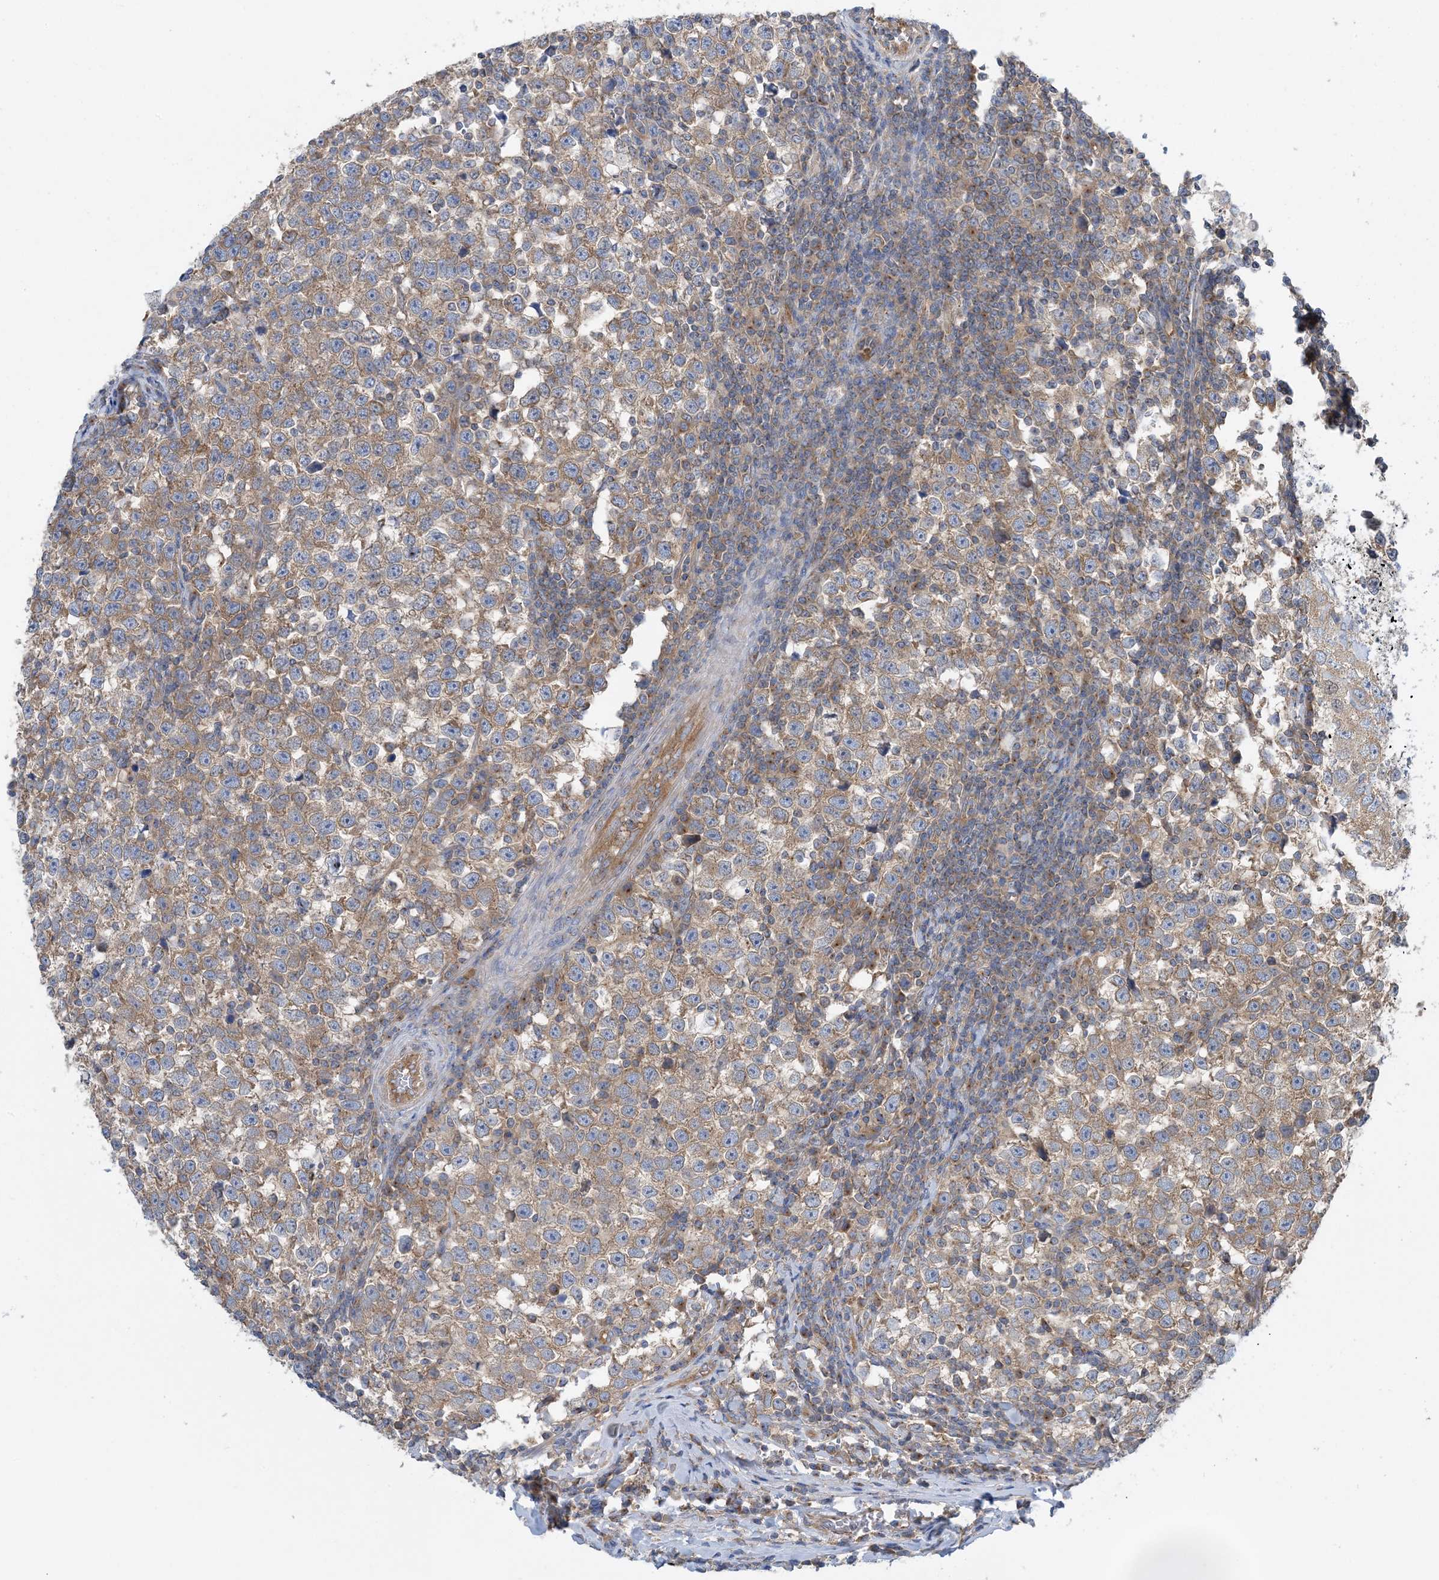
{"staining": {"intensity": "moderate", "quantity": ">75%", "location": "cytoplasmic/membranous"}, "tissue": "testis cancer", "cell_type": "Tumor cells", "image_type": "cancer", "snomed": [{"axis": "morphology", "description": "Normal tissue, NOS"}, {"axis": "morphology", "description": "Seminoma, NOS"}, {"axis": "topography", "description": "Testis"}], "caption": "Tumor cells reveal medium levels of moderate cytoplasmic/membranous staining in approximately >75% of cells in seminoma (testis). The staining is performed using DAB (3,3'-diaminobenzidine) brown chromogen to label protein expression. The nuclei are counter-stained blue using hematoxylin.", "gene": "SIDT1", "patient": {"sex": "male", "age": 43}}